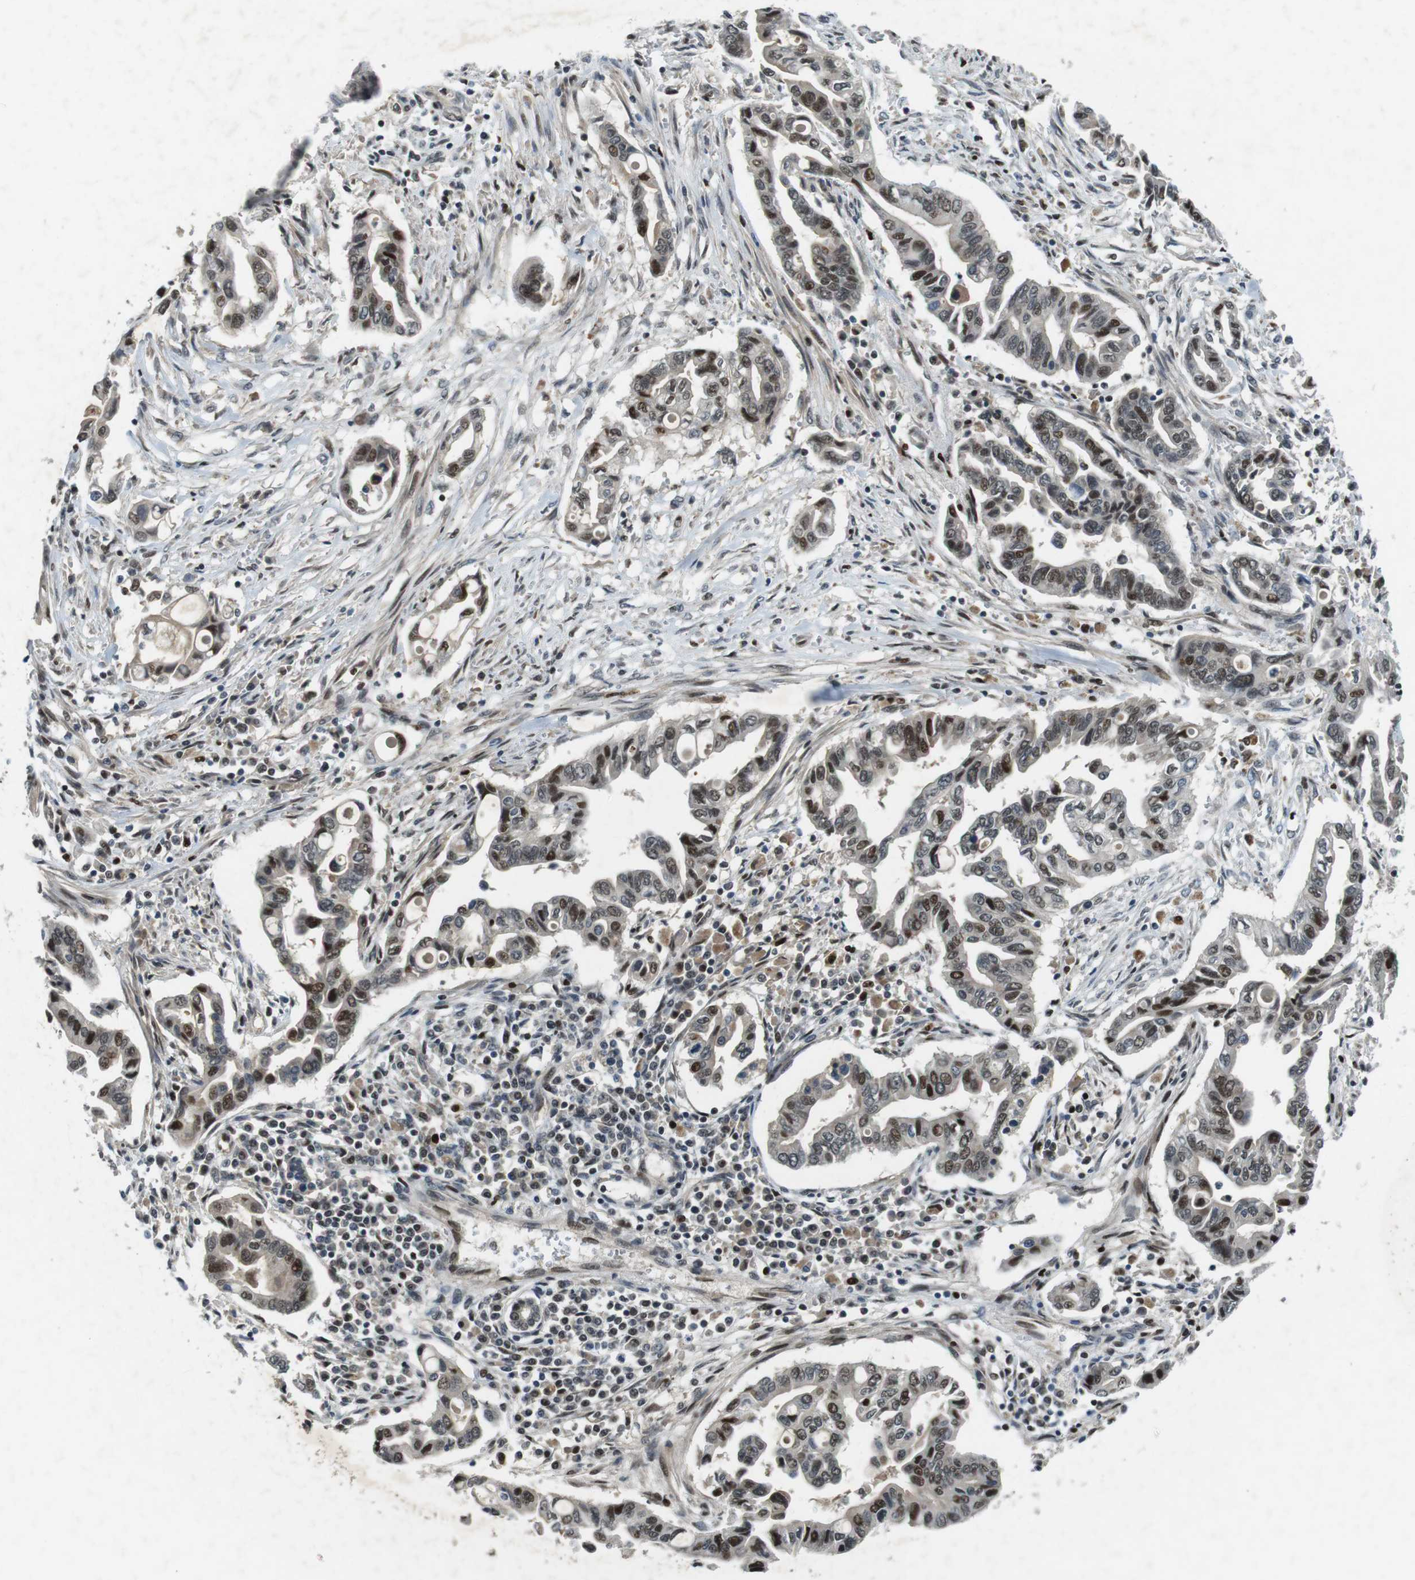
{"staining": {"intensity": "moderate", "quantity": ">75%", "location": "nuclear"}, "tissue": "pancreatic cancer", "cell_type": "Tumor cells", "image_type": "cancer", "snomed": [{"axis": "morphology", "description": "Adenocarcinoma, NOS"}, {"axis": "topography", "description": "Pancreas"}], "caption": "Moderate nuclear staining is seen in about >75% of tumor cells in pancreatic cancer (adenocarcinoma).", "gene": "MAPKAPK5", "patient": {"sex": "female", "age": 57}}